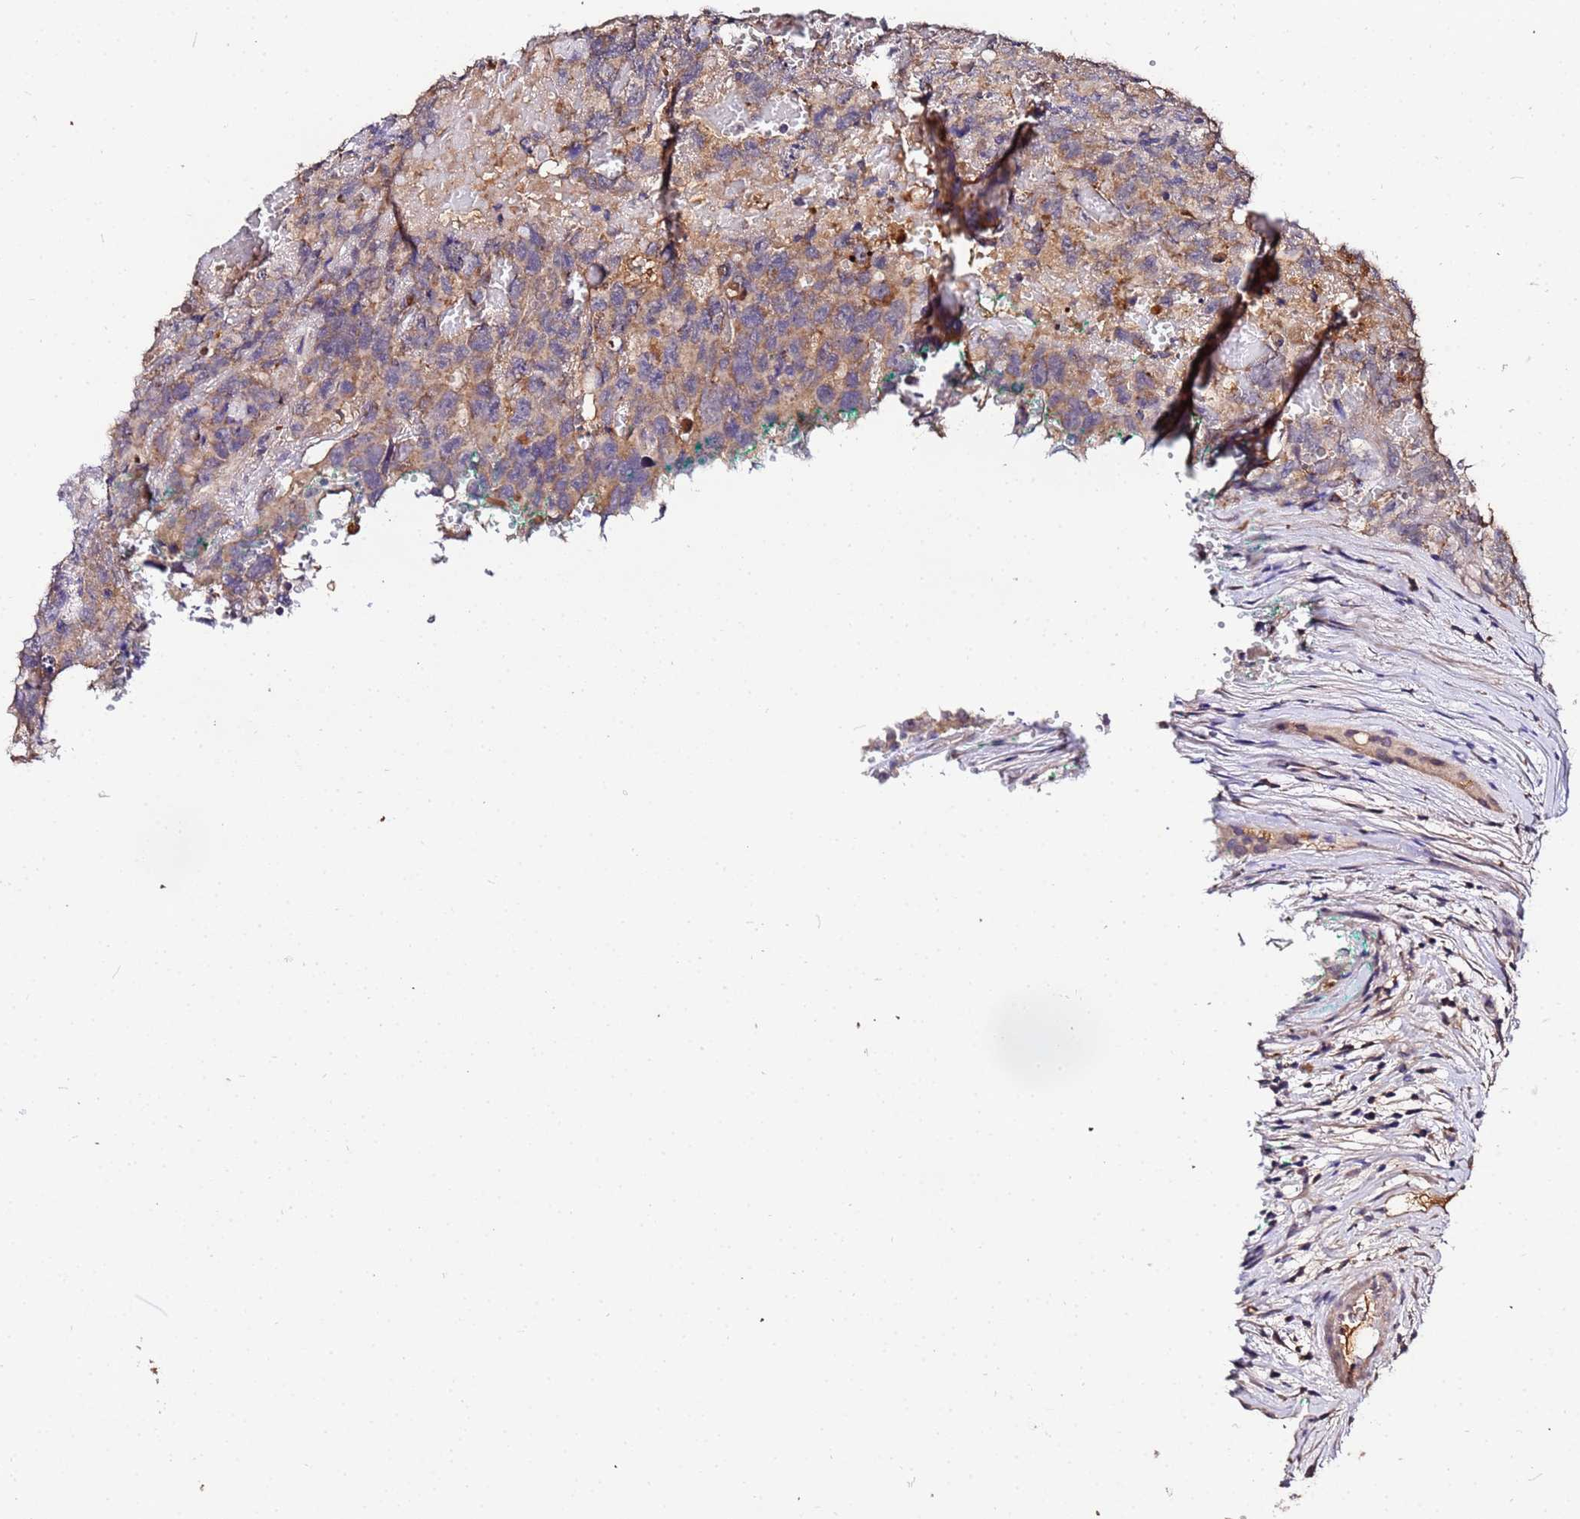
{"staining": {"intensity": "weak", "quantity": ">75%", "location": "cytoplasmic/membranous"}, "tissue": "testis cancer", "cell_type": "Tumor cells", "image_type": "cancer", "snomed": [{"axis": "morphology", "description": "Carcinoma, Embryonal, NOS"}, {"axis": "topography", "description": "Testis"}], "caption": "Immunohistochemical staining of testis cancer shows low levels of weak cytoplasmic/membranous positivity in approximately >75% of tumor cells.", "gene": "MTERF1", "patient": {"sex": "male", "age": 45}}